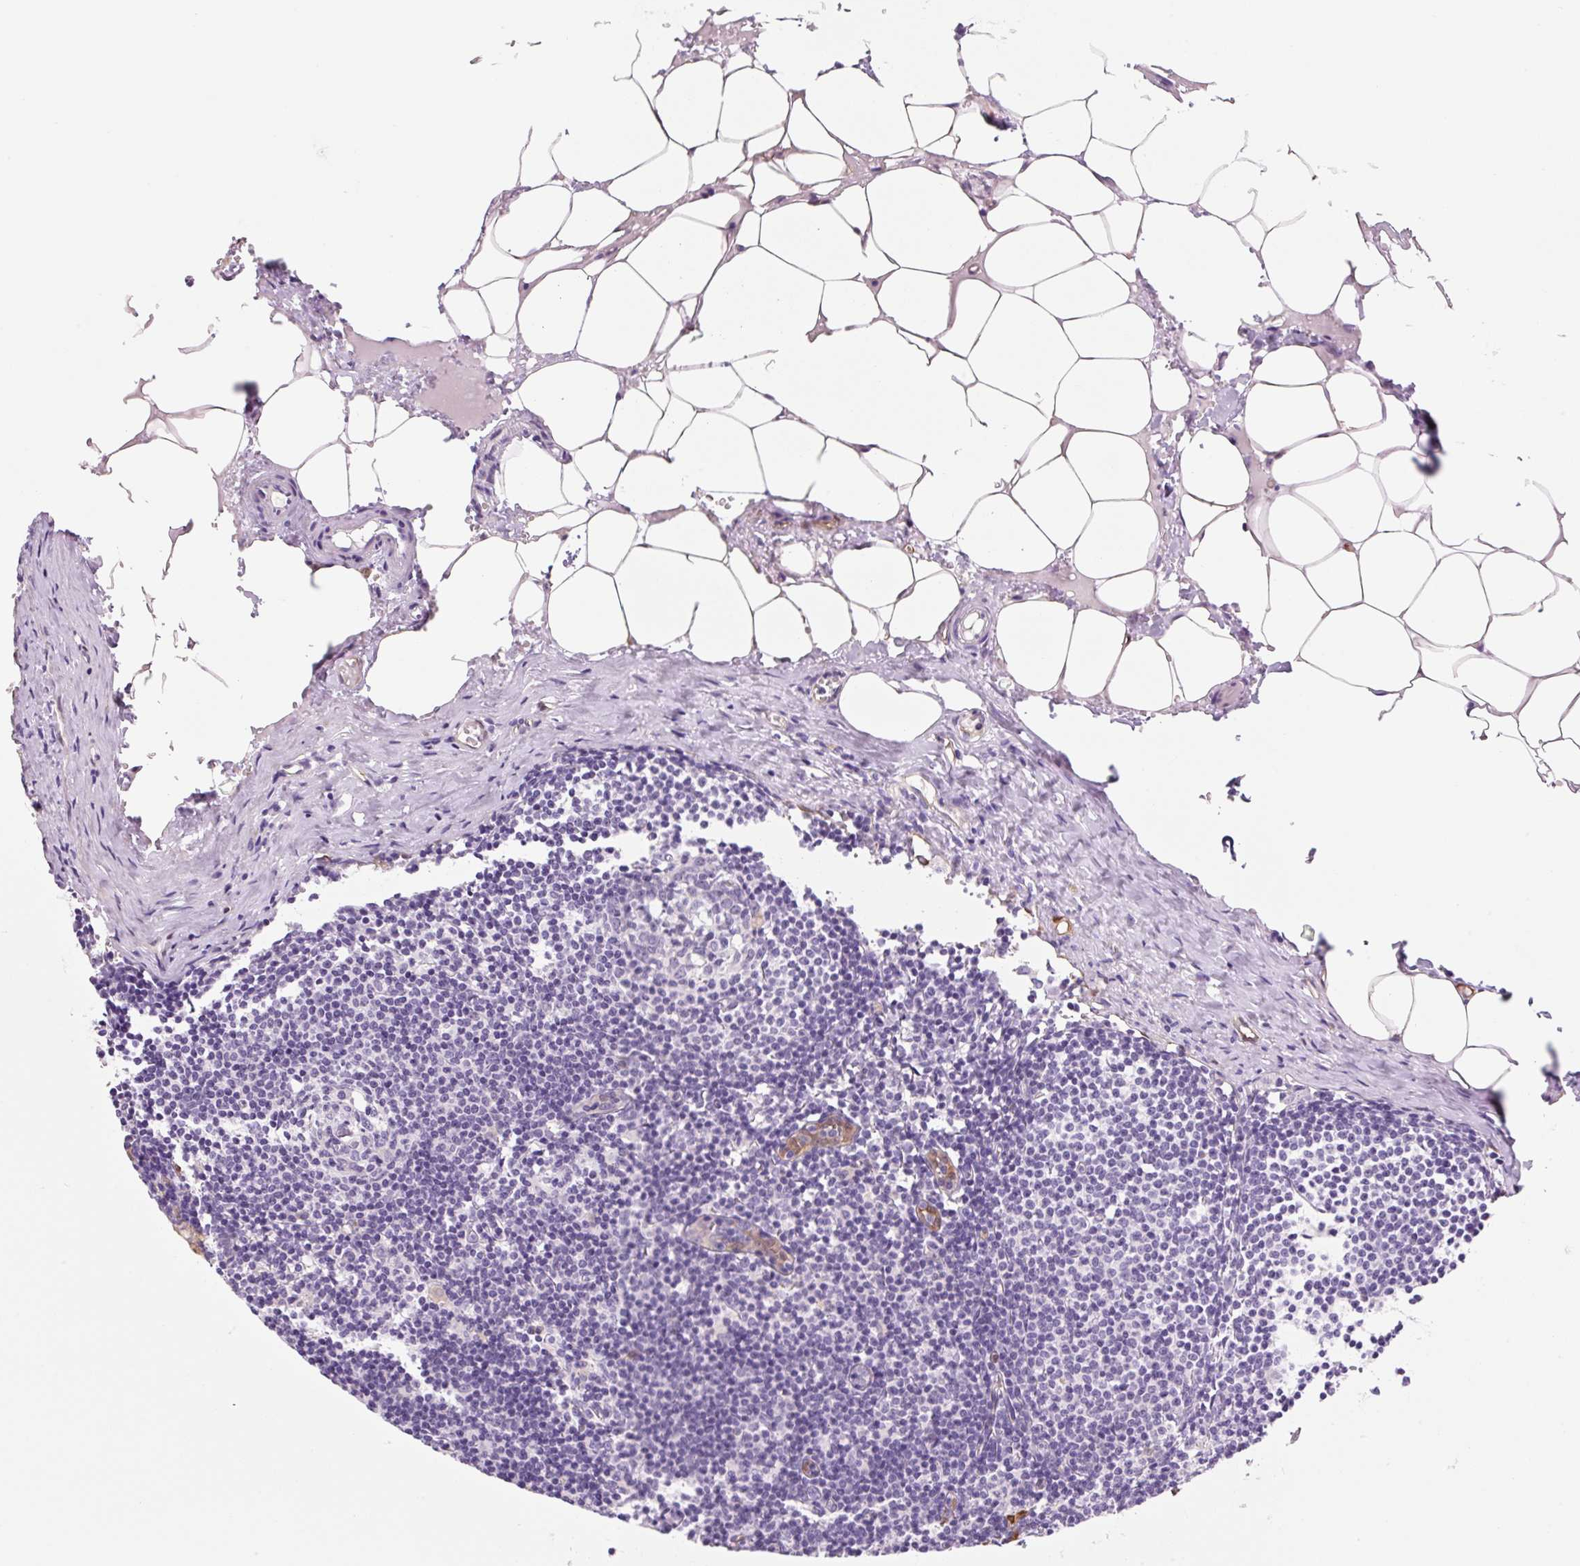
{"staining": {"intensity": "negative", "quantity": "none", "location": "none"}, "tissue": "lymph node", "cell_type": "Germinal center cells", "image_type": "normal", "snomed": [{"axis": "morphology", "description": "Normal tissue, NOS"}, {"axis": "topography", "description": "Lymph node"}], "caption": "An IHC photomicrograph of unremarkable lymph node is shown. There is no staining in germinal center cells of lymph node. Brightfield microscopy of immunohistochemistry stained with DAB (brown) and hematoxylin (blue), captured at high magnification.", "gene": "FABP5", "patient": {"sex": "male", "age": 49}}